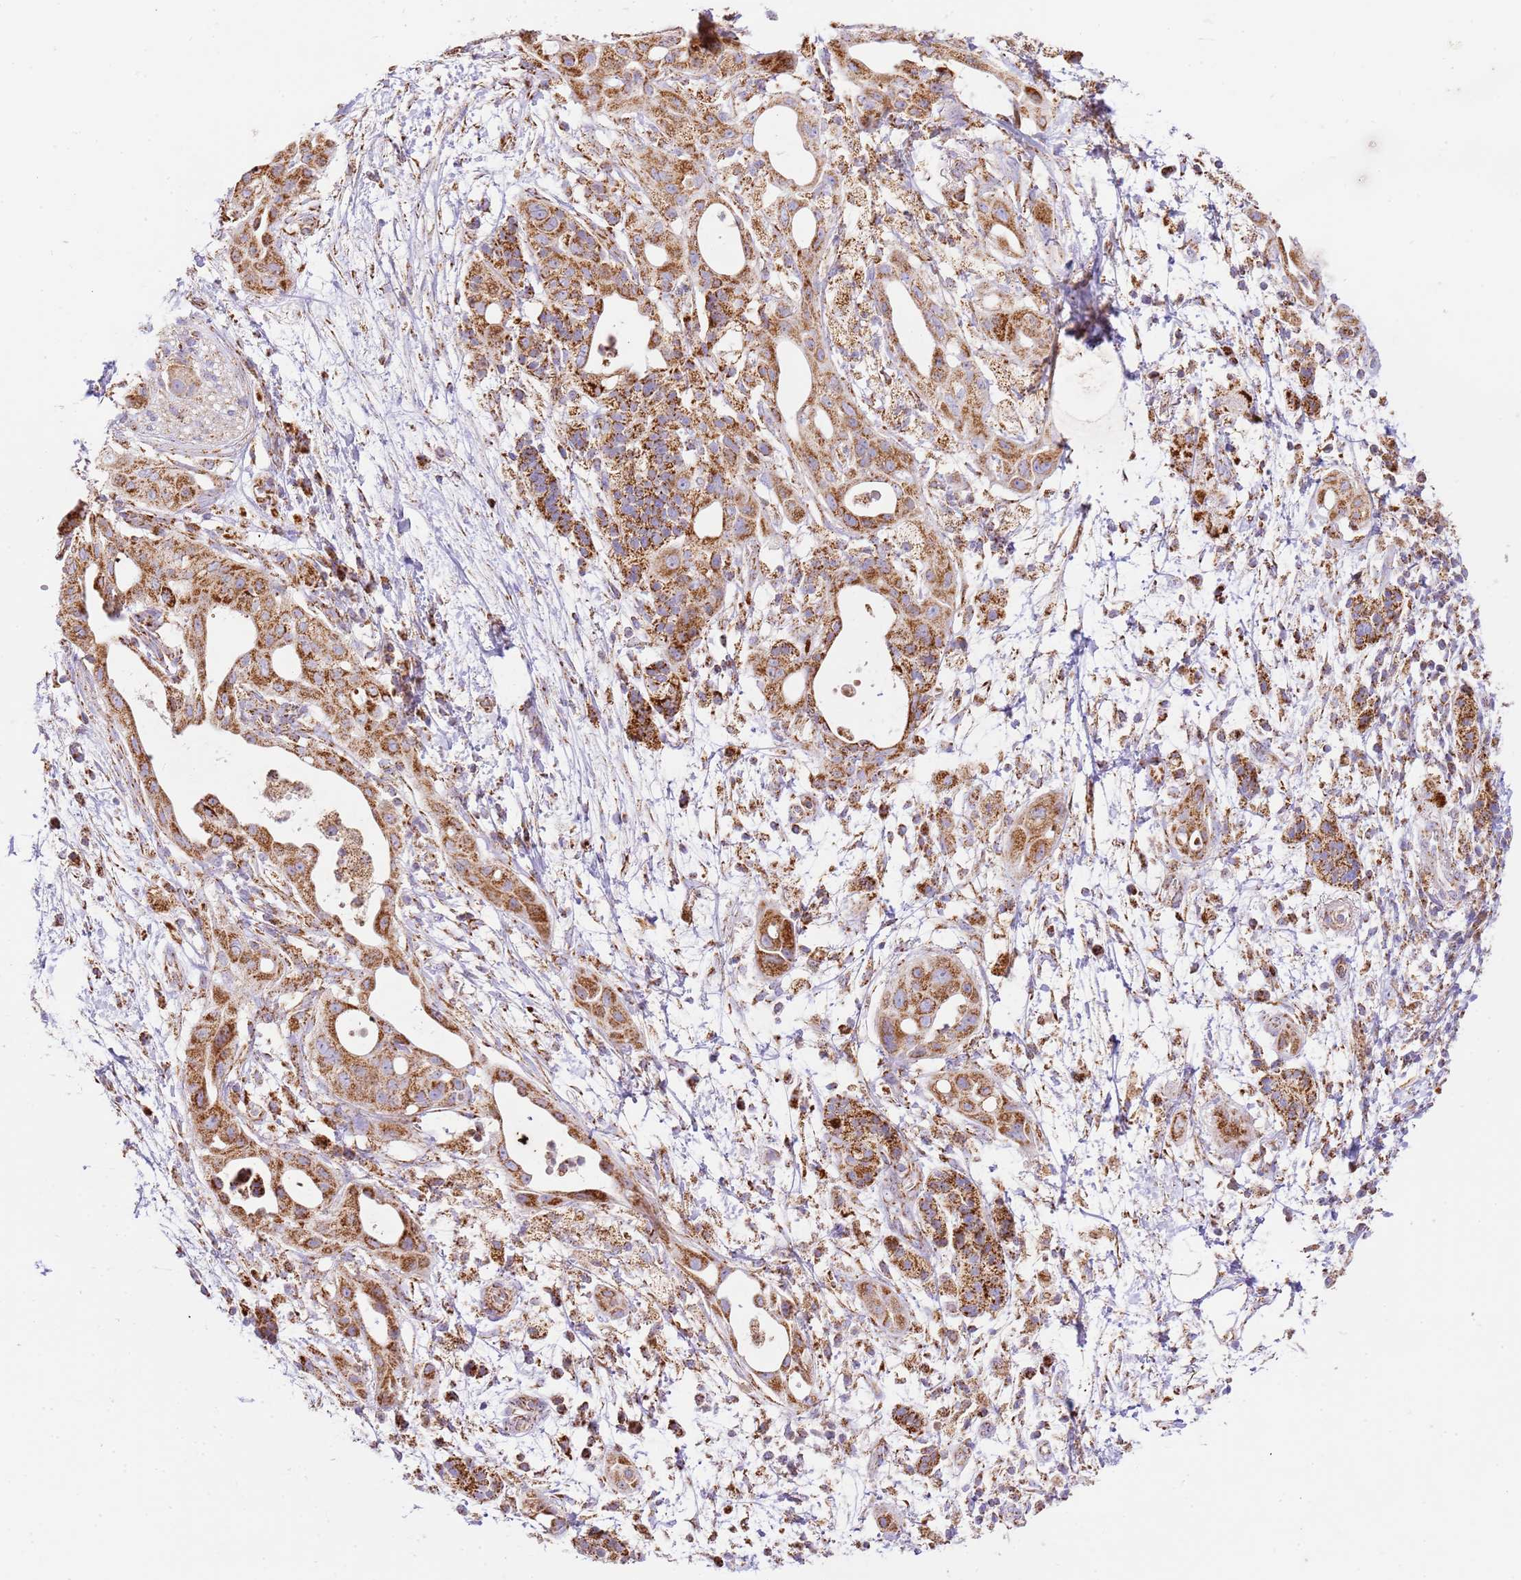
{"staining": {"intensity": "moderate", "quantity": ">75%", "location": "cytoplasmic/membranous"}, "tissue": "pancreatic cancer", "cell_type": "Tumor cells", "image_type": "cancer", "snomed": [{"axis": "morphology", "description": "Adenocarcinoma, NOS"}, {"axis": "topography", "description": "Pancreas"}], "caption": "Immunohistochemistry (IHC) image of neoplastic tissue: pancreatic adenocarcinoma stained using immunohistochemistry displays medium levels of moderate protein expression localized specifically in the cytoplasmic/membranous of tumor cells, appearing as a cytoplasmic/membranous brown color.", "gene": "ZBTB39", "patient": {"sex": "male", "age": 68}}